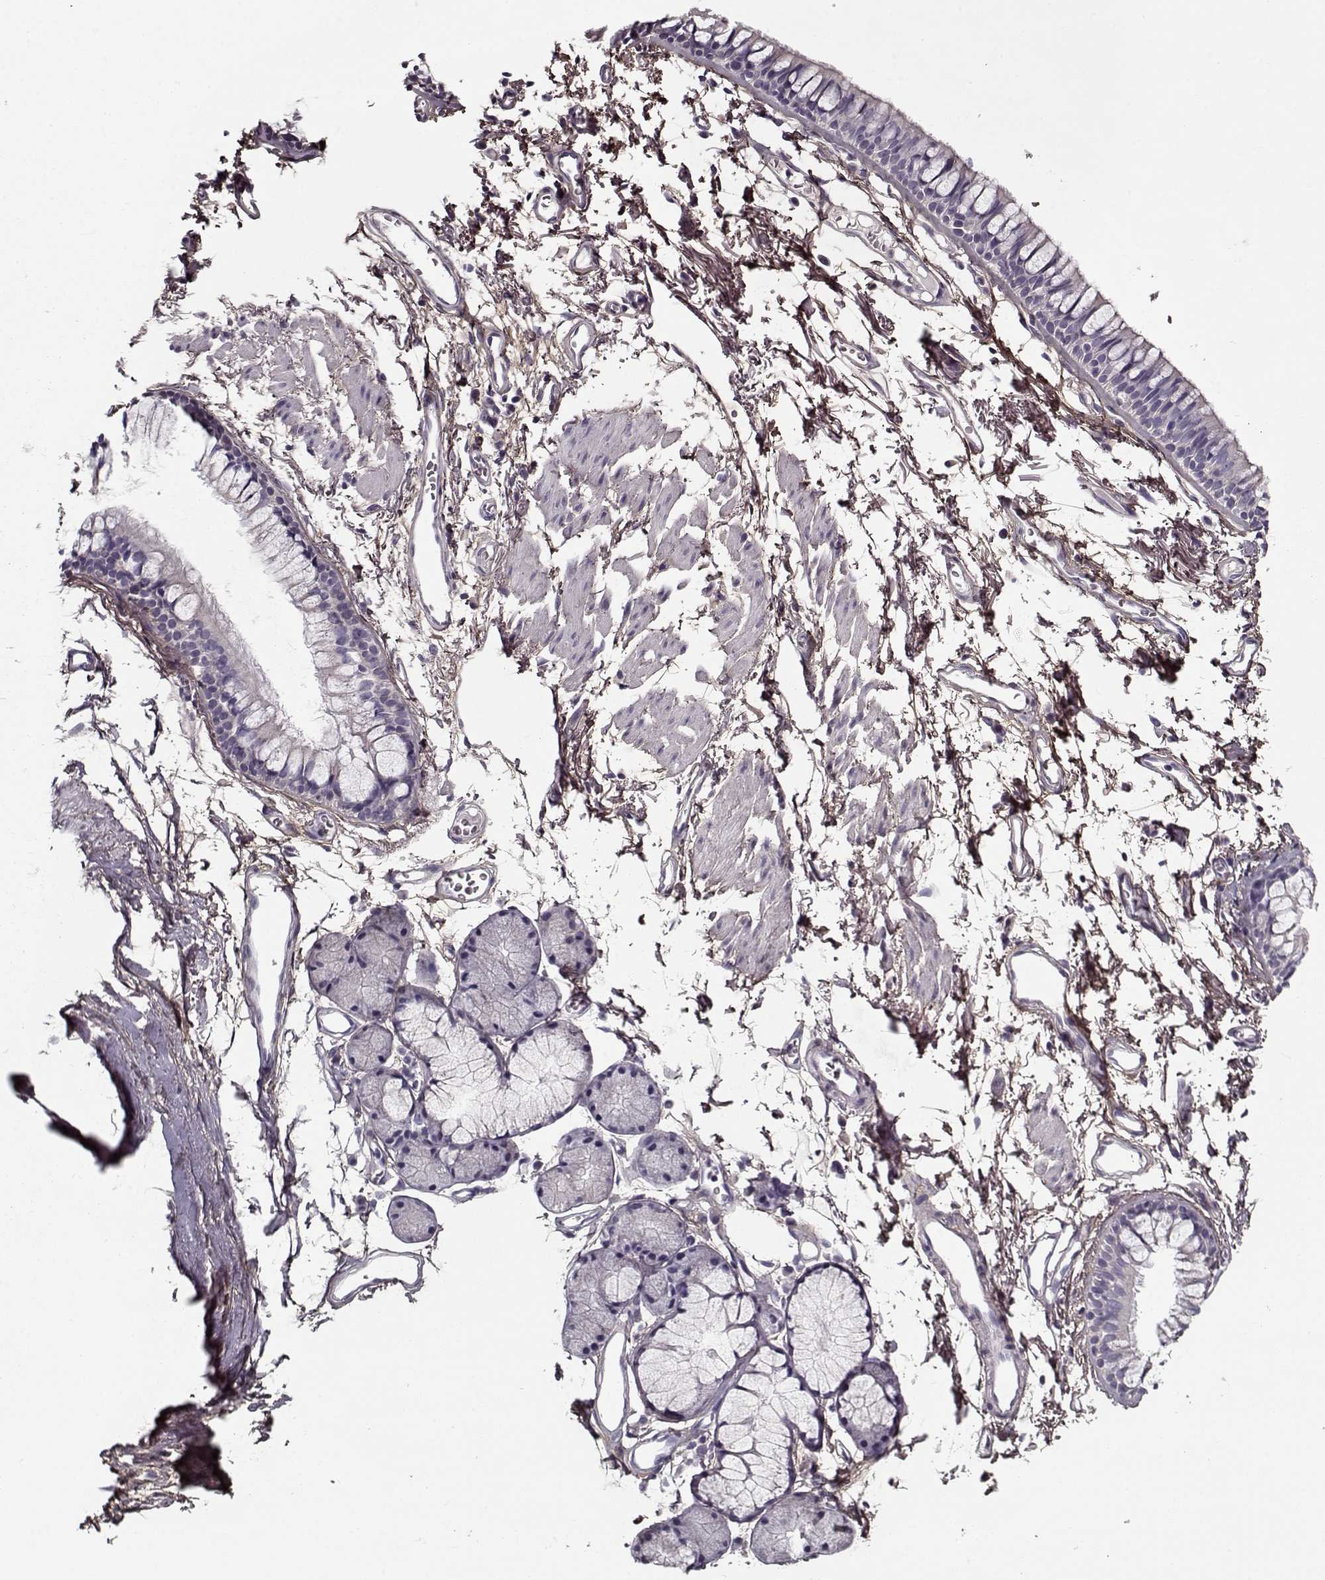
{"staining": {"intensity": "negative", "quantity": "none", "location": "none"}, "tissue": "soft tissue", "cell_type": "Chondrocytes", "image_type": "normal", "snomed": [{"axis": "morphology", "description": "Normal tissue, NOS"}, {"axis": "topography", "description": "Cartilage tissue"}, {"axis": "topography", "description": "Bronchus"}], "caption": "Chondrocytes are negative for protein expression in unremarkable human soft tissue. Brightfield microscopy of immunohistochemistry (IHC) stained with DAB (brown) and hematoxylin (blue), captured at high magnification.", "gene": "LUM", "patient": {"sex": "female", "age": 79}}